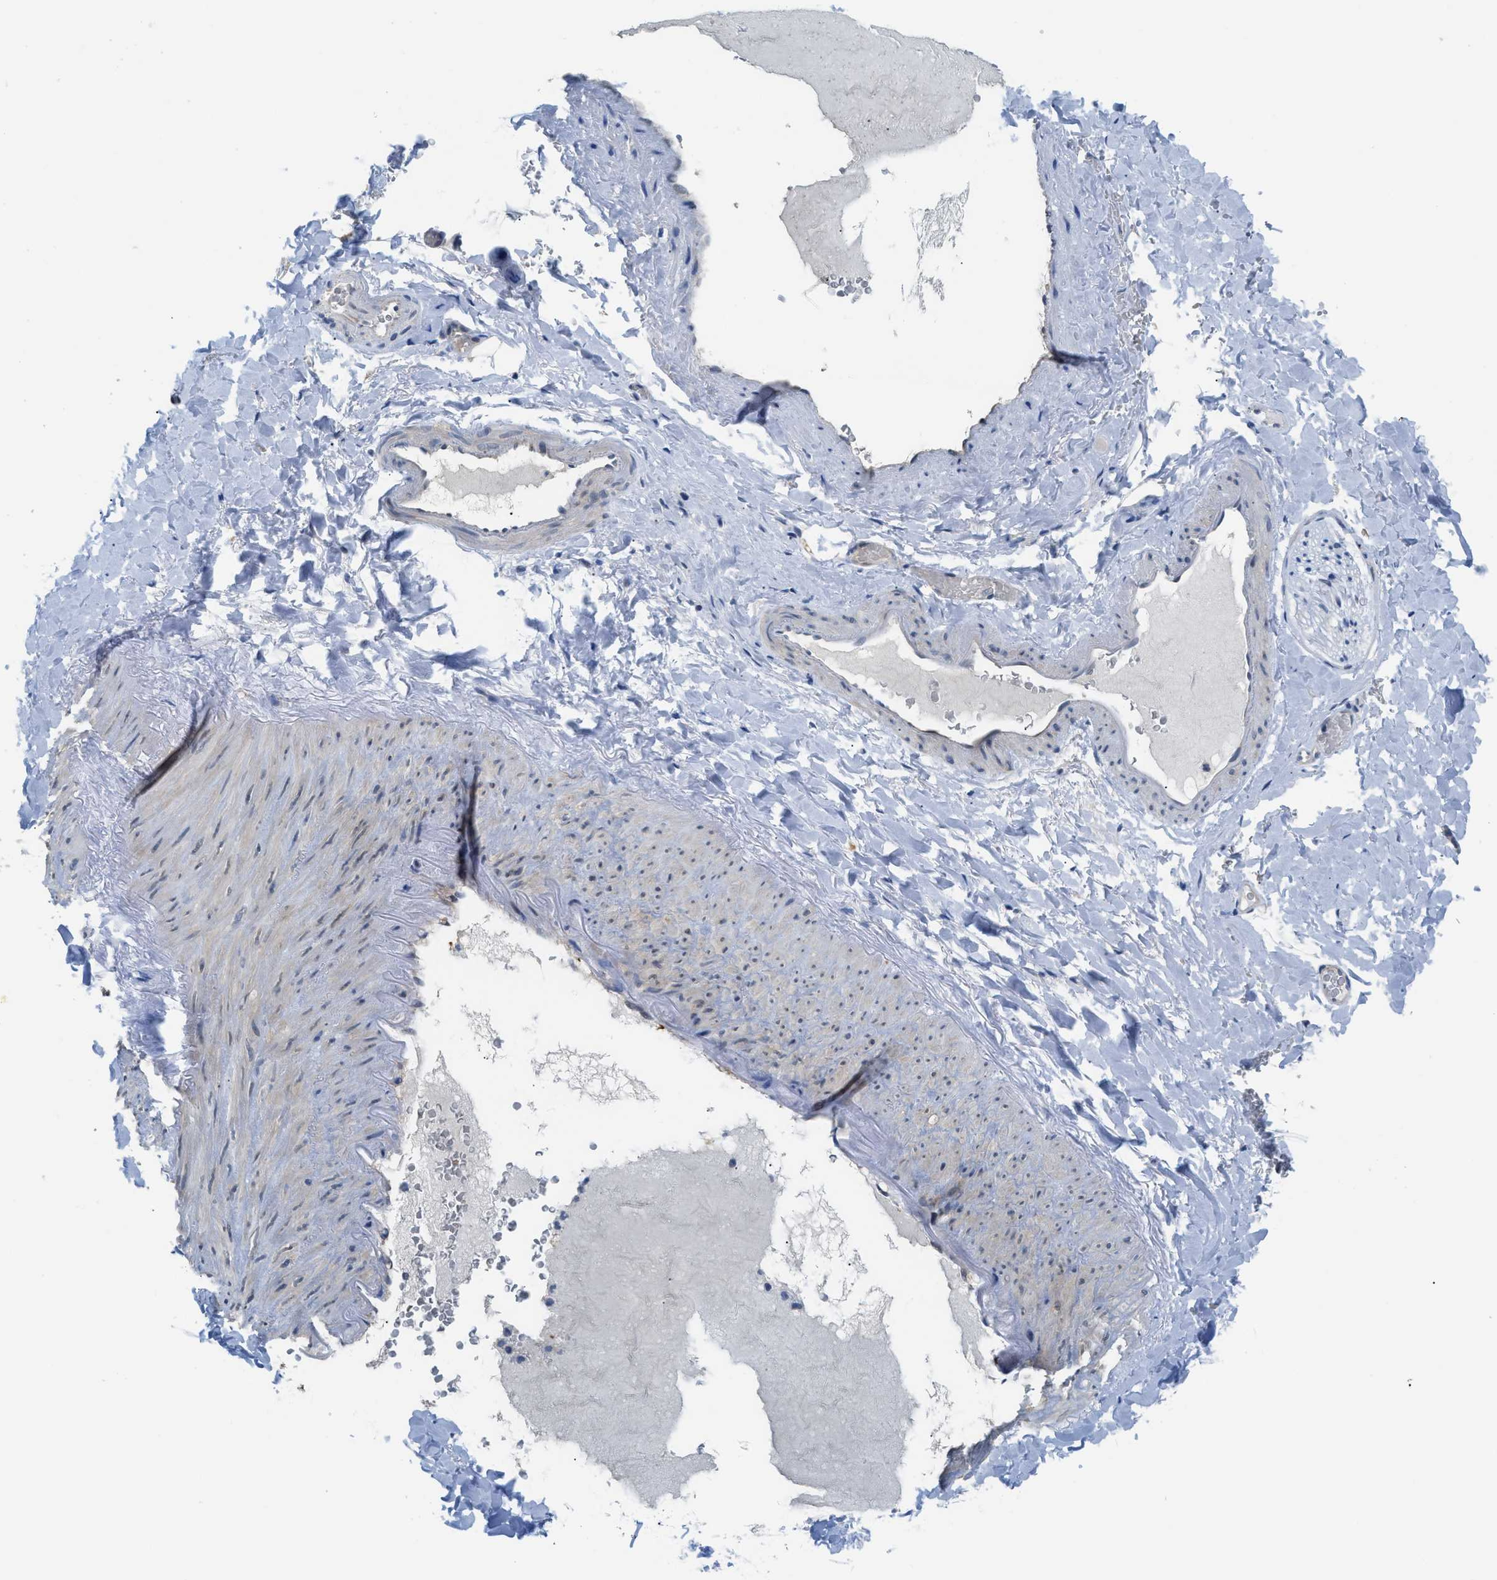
{"staining": {"intensity": "negative", "quantity": "none", "location": "none"}, "tissue": "adipose tissue", "cell_type": "Adipocytes", "image_type": "normal", "snomed": [{"axis": "morphology", "description": "Normal tissue, NOS"}, {"axis": "topography", "description": "Peripheral nerve tissue"}], "caption": "Immunohistochemistry (IHC) image of unremarkable adipose tissue stained for a protein (brown), which shows no expression in adipocytes.", "gene": "PSAT1", "patient": {"sex": "male", "age": 70}}